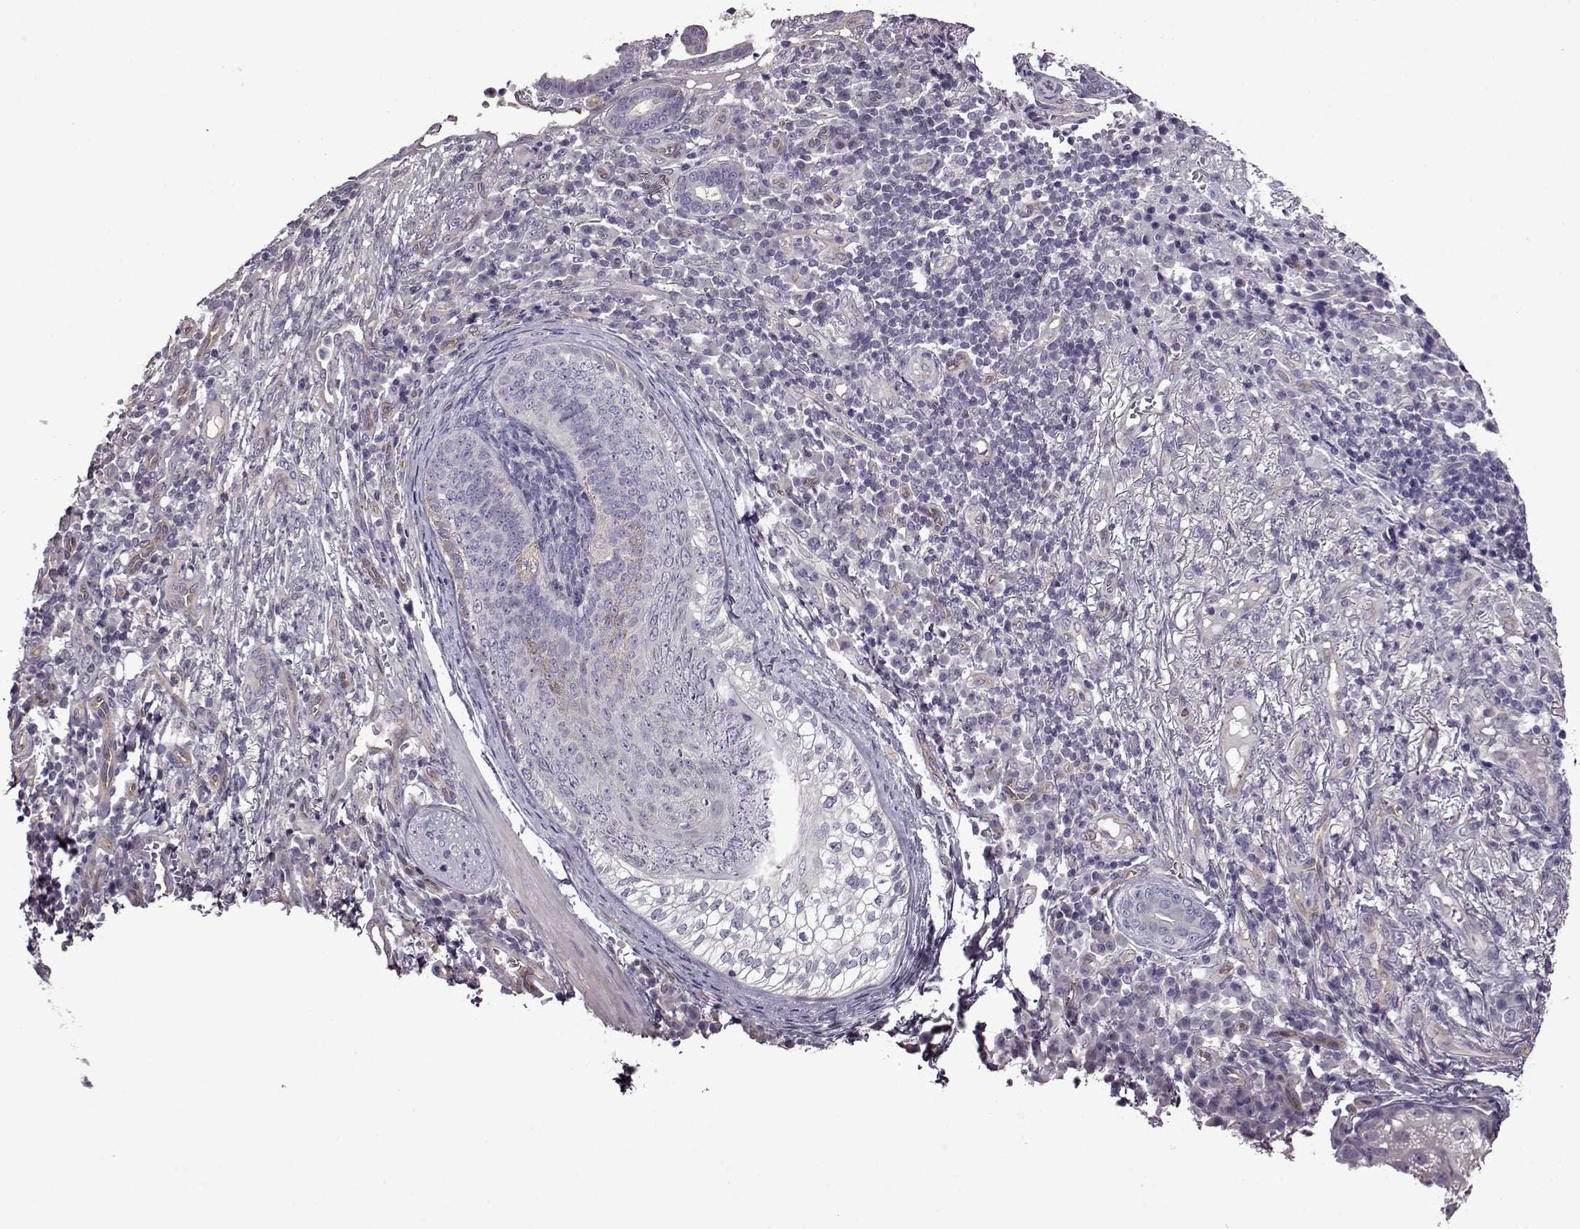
{"staining": {"intensity": "negative", "quantity": "none", "location": "none"}, "tissue": "skin cancer", "cell_type": "Tumor cells", "image_type": "cancer", "snomed": [{"axis": "morphology", "description": "Basal cell carcinoma"}, {"axis": "topography", "description": "Skin"}], "caption": "A histopathology image of skin cancer (basal cell carcinoma) stained for a protein exhibits no brown staining in tumor cells.", "gene": "EDDM3B", "patient": {"sex": "female", "age": 69}}